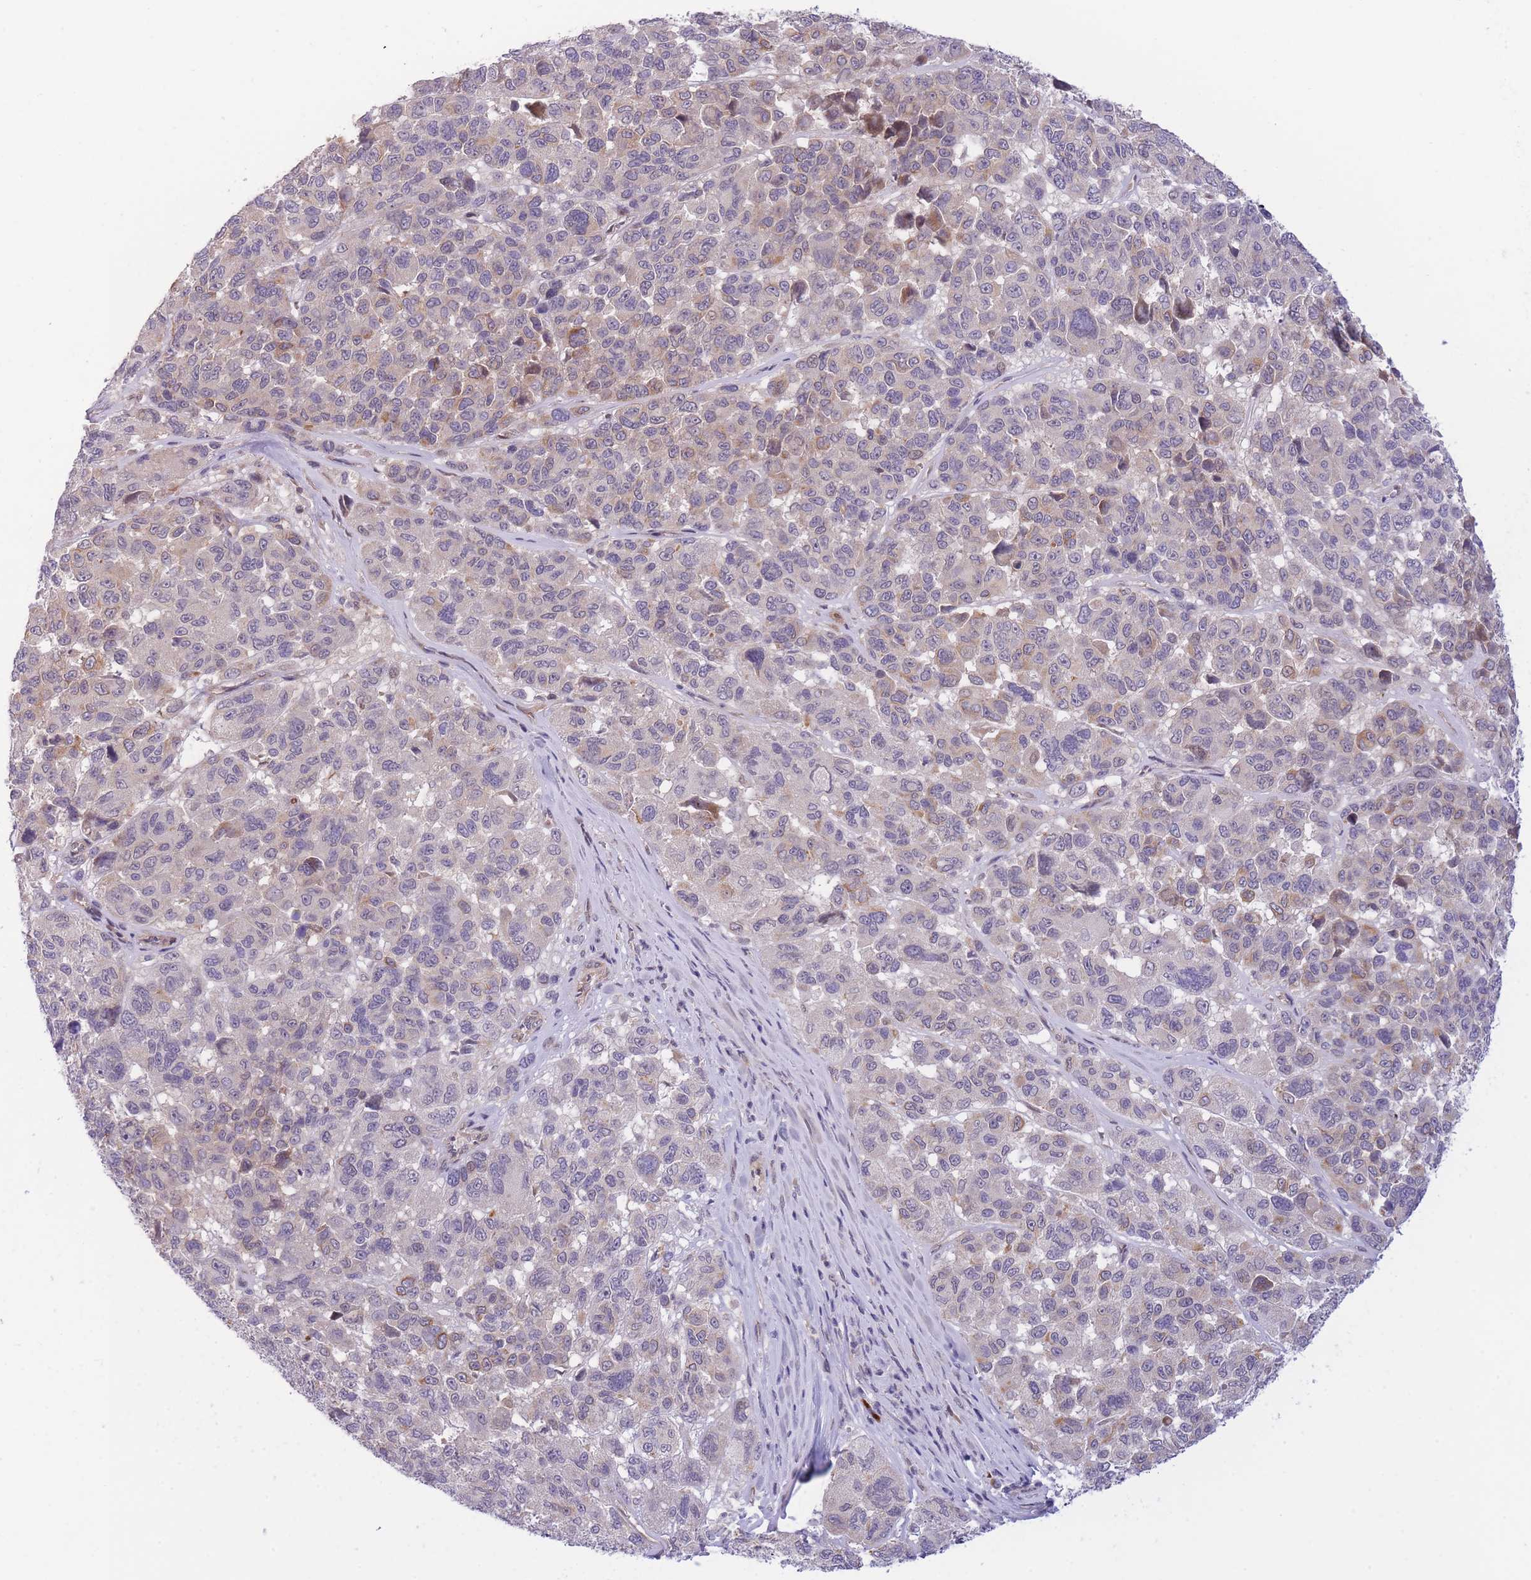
{"staining": {"intensity": "moderate", "quantity": "<25%", "location": "cytoplasmic/membranous,nuclear"}, "tissue": "melanoma", "cell_type": "Tumor cells", "image_type": "cancer", "snomed": [{"axis": "morphology", "description": "Malignant melanoma, NOS"}, {"axis": "topography", "description": "Skin"}], "caption": "Malignant melanoma stained with a protein marker exhibits moderate staining in tumor cells.", "gene": "CDC25B", "patient": {"sex": "female", "age": 66}}